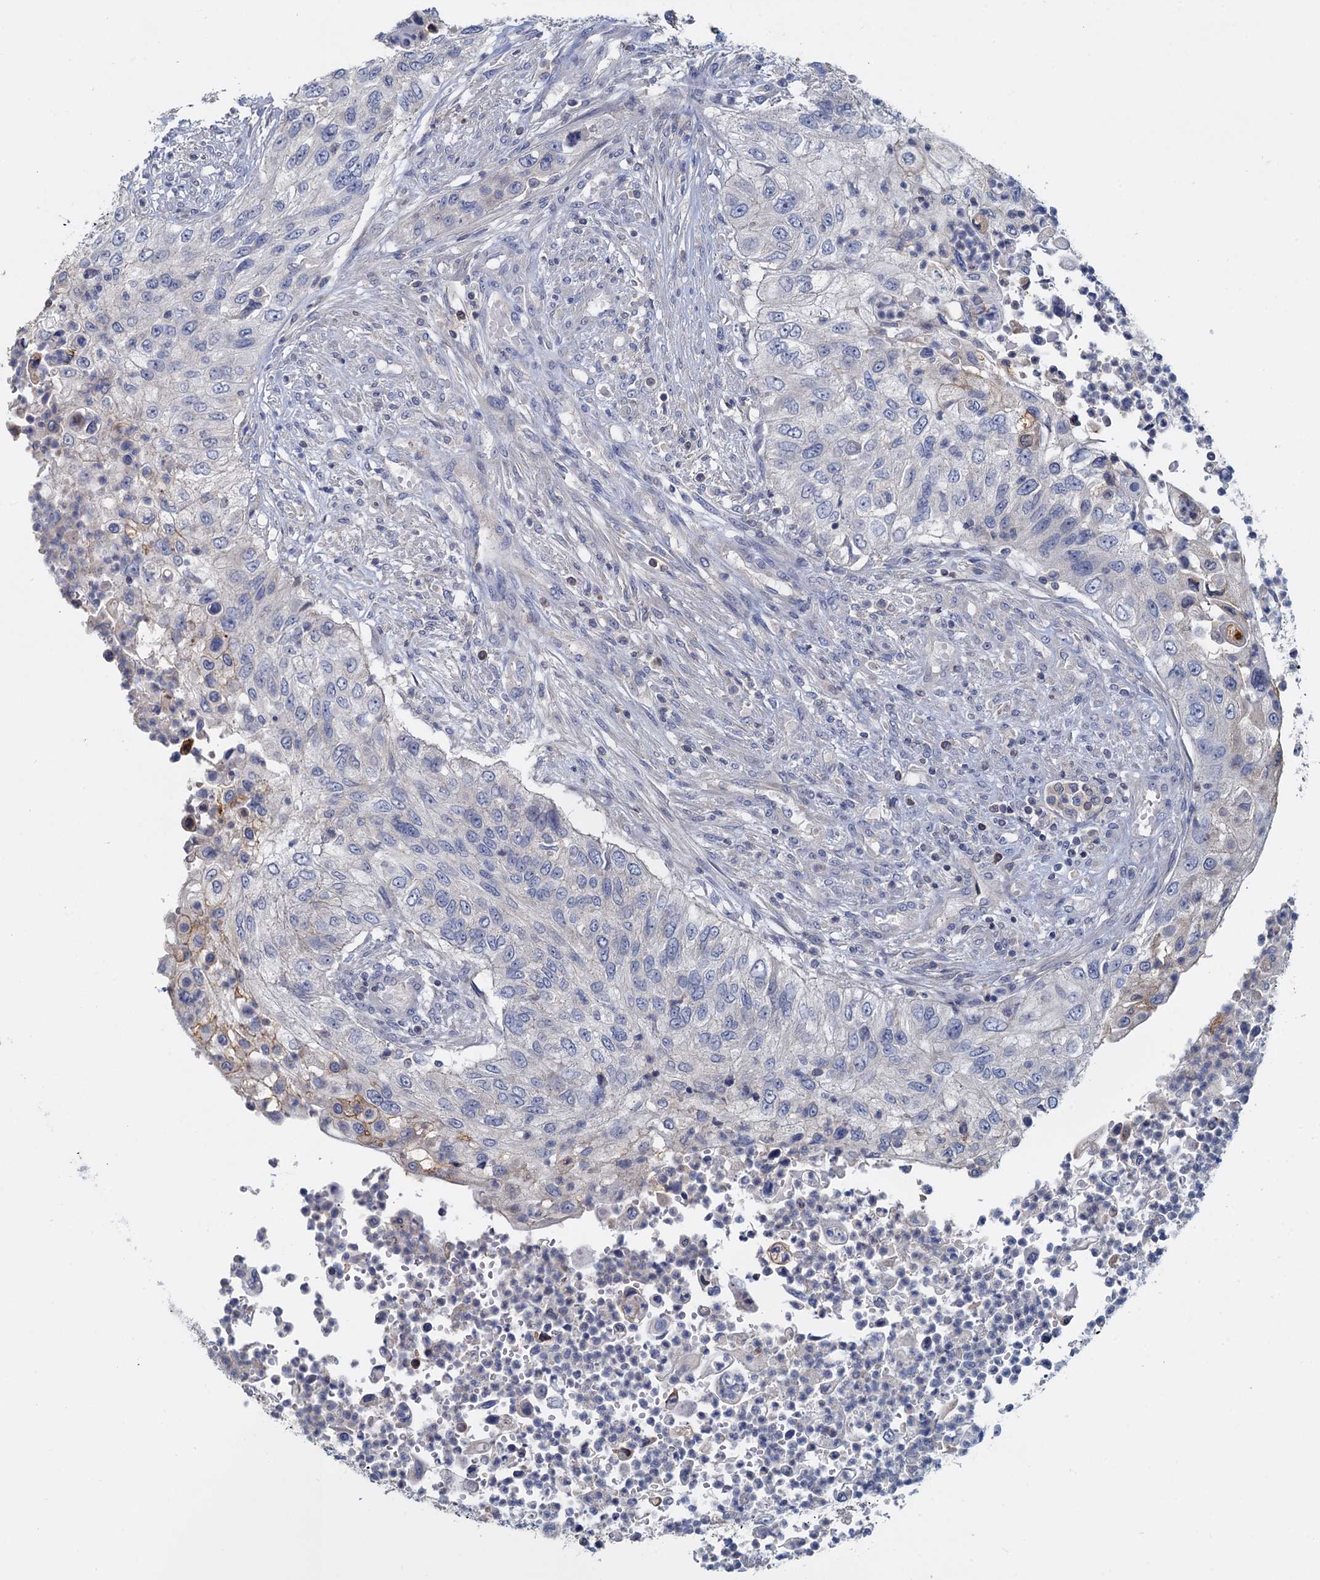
{"staining": {"intensity": "negative", "quantity": "none", "location": "none"}, "tissue": "urothelial cancer", "cell_type": "Tumor cells", "image_type": "cancer", "snomed": [{"axis": "morphology", "description": "Urothelial carcinoma, High grade"}, {"axis": "topography", "description": "Urinary bladder"}], "caption": "Histopathology image shows no protein staining in tumor cells of high-grade urothelial carcinoma tissue.", "gene": "ACSM3", "patient": {"sex": "female", "age": 60}}